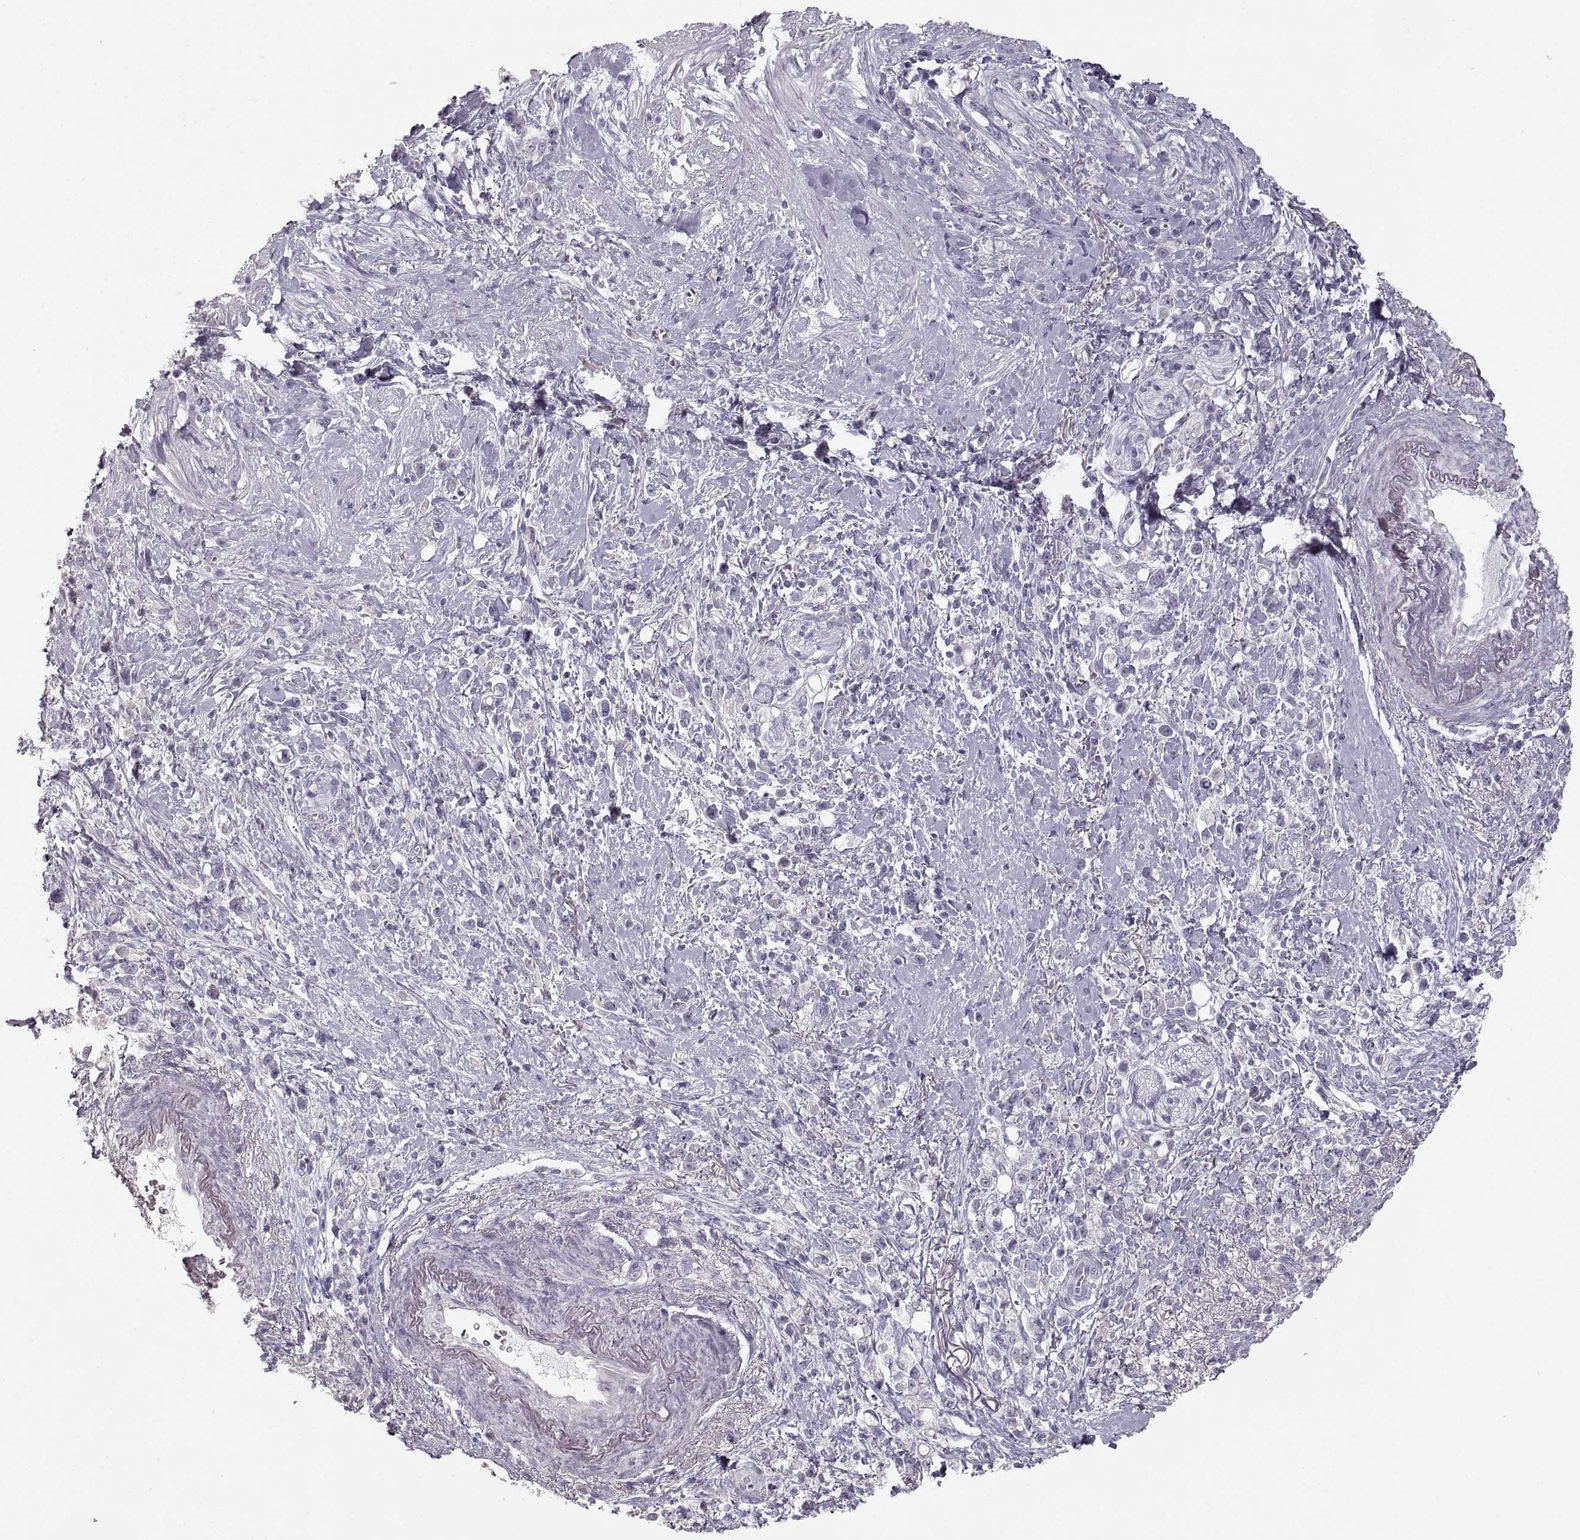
{"staining": {"intensity": "negative", "quantity": "none", "location": "none"}, "tissue": "stomach cancer", "cell_type": "Tumor cells", "image_type": "cancer", "snomed": [{"axis": "morphology", "description": "Adenocarcinoma, NOS"}, {"axis": "topography", "description": "Stomach"}], "caption": "This image is of stomach cancer stained with IHC to label a protein in brown with the nuclei are counter-stained blue. There is no positivity in tumor cells. The staining was performed using DAB to visualize the protein expression in brown, while the nuclei were stained in blue with hematoxylin (Magnification: 20x).", "gene": "ZP3", "patient": {"sex": "male", "age": 63}}